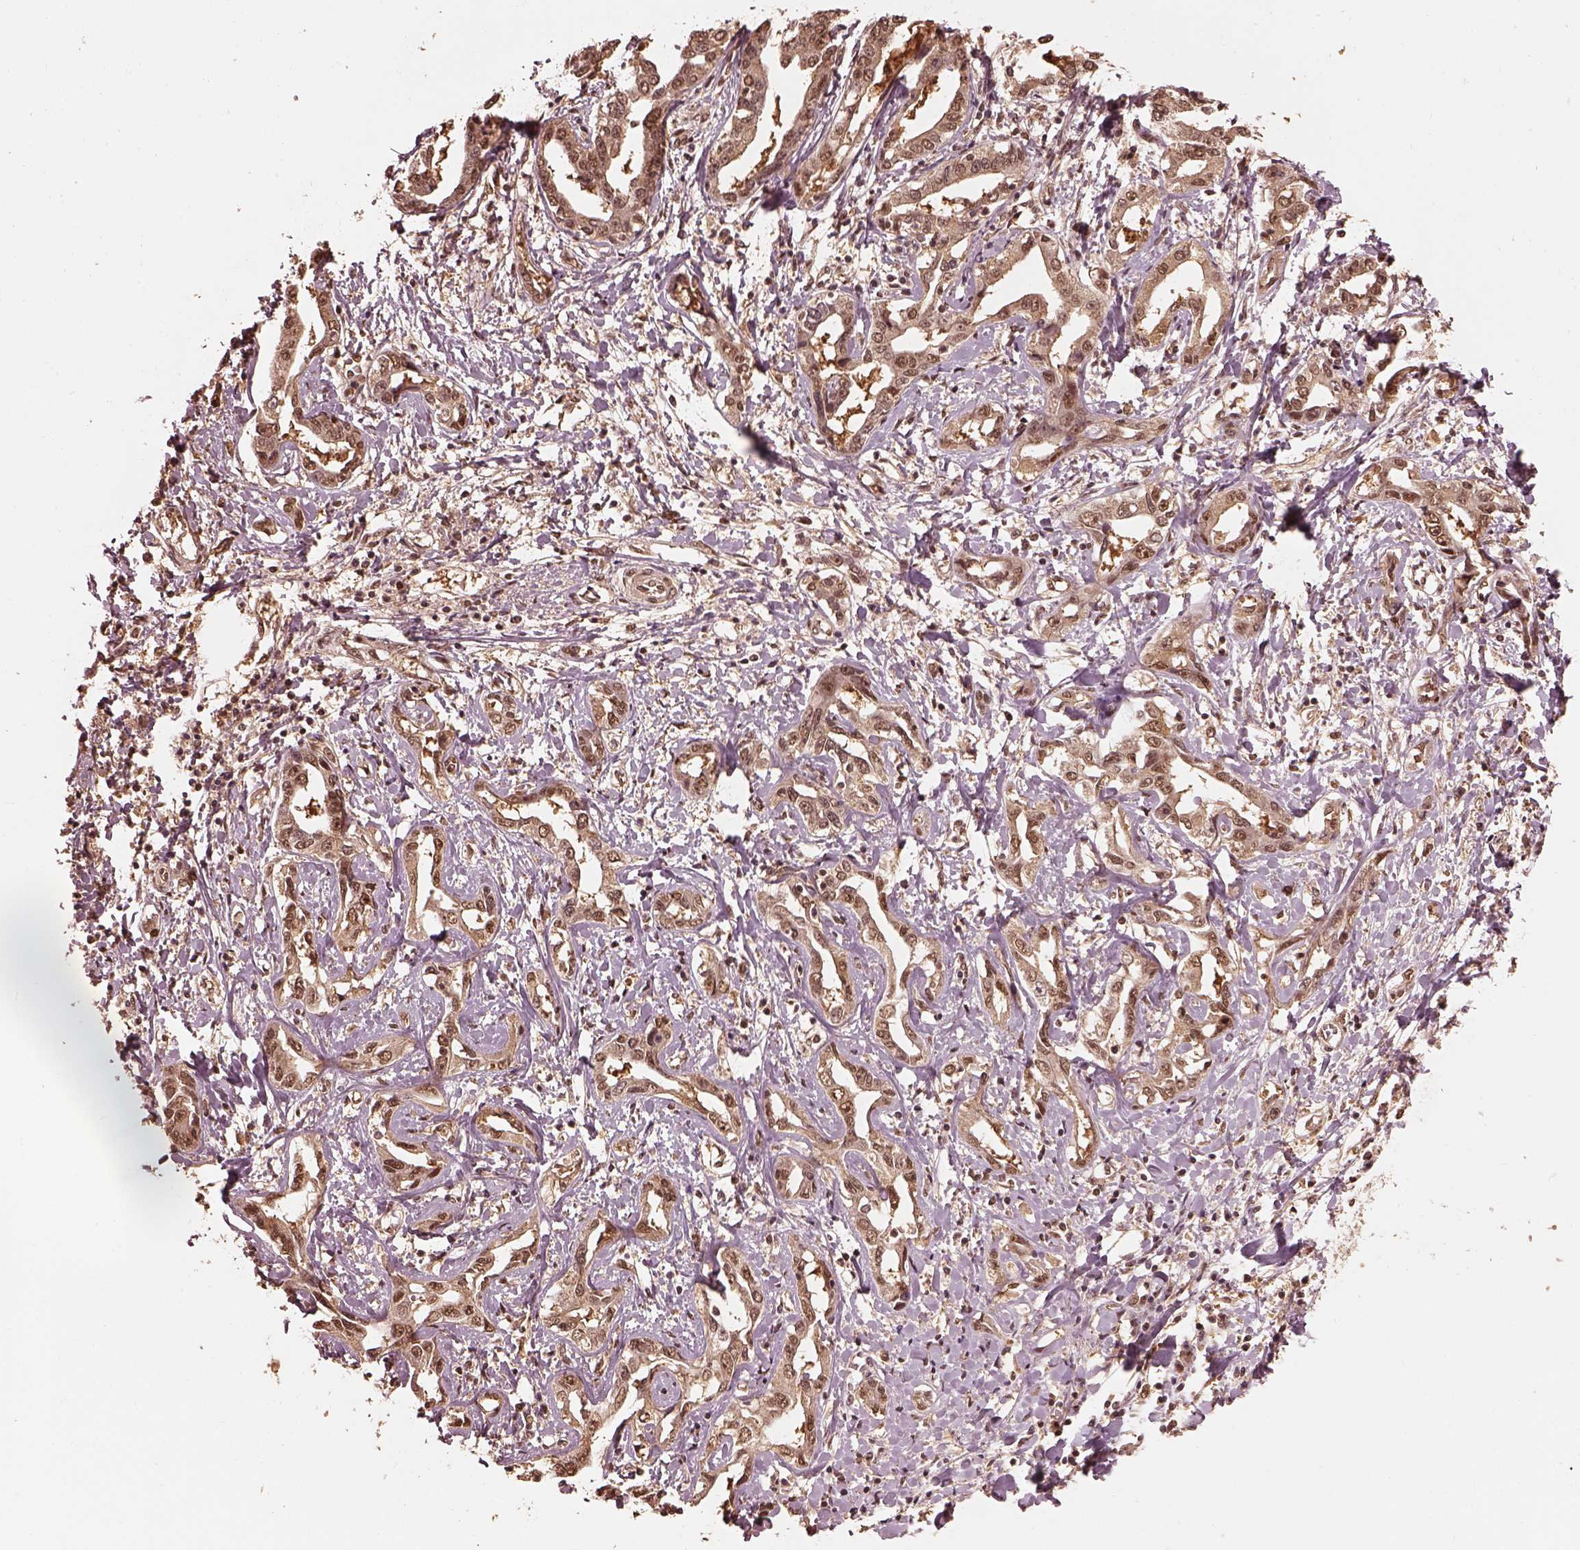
{"staining": {"intensity": "weak", "quantity": "25%-75%", "location": "cytoplasmic/membranous,nuclear"}, "tissue": "liver cancer", "cell_type": "Tumor cells", "image_type": "cancer", "snomed": [{"axis": "morphology", "description": "Cholangiocarcinoma"}, {"axis": "topography", "description": "Liver"}], "caption": "There is low levels of weak cytoplasmic/membranous and nuclear expression in tumor cells of liver cancer, as demonstrated by immunohistochemical staining (brown color).", "gene": "PSMC5", "patient": {"sex": "male", "age": 59}}